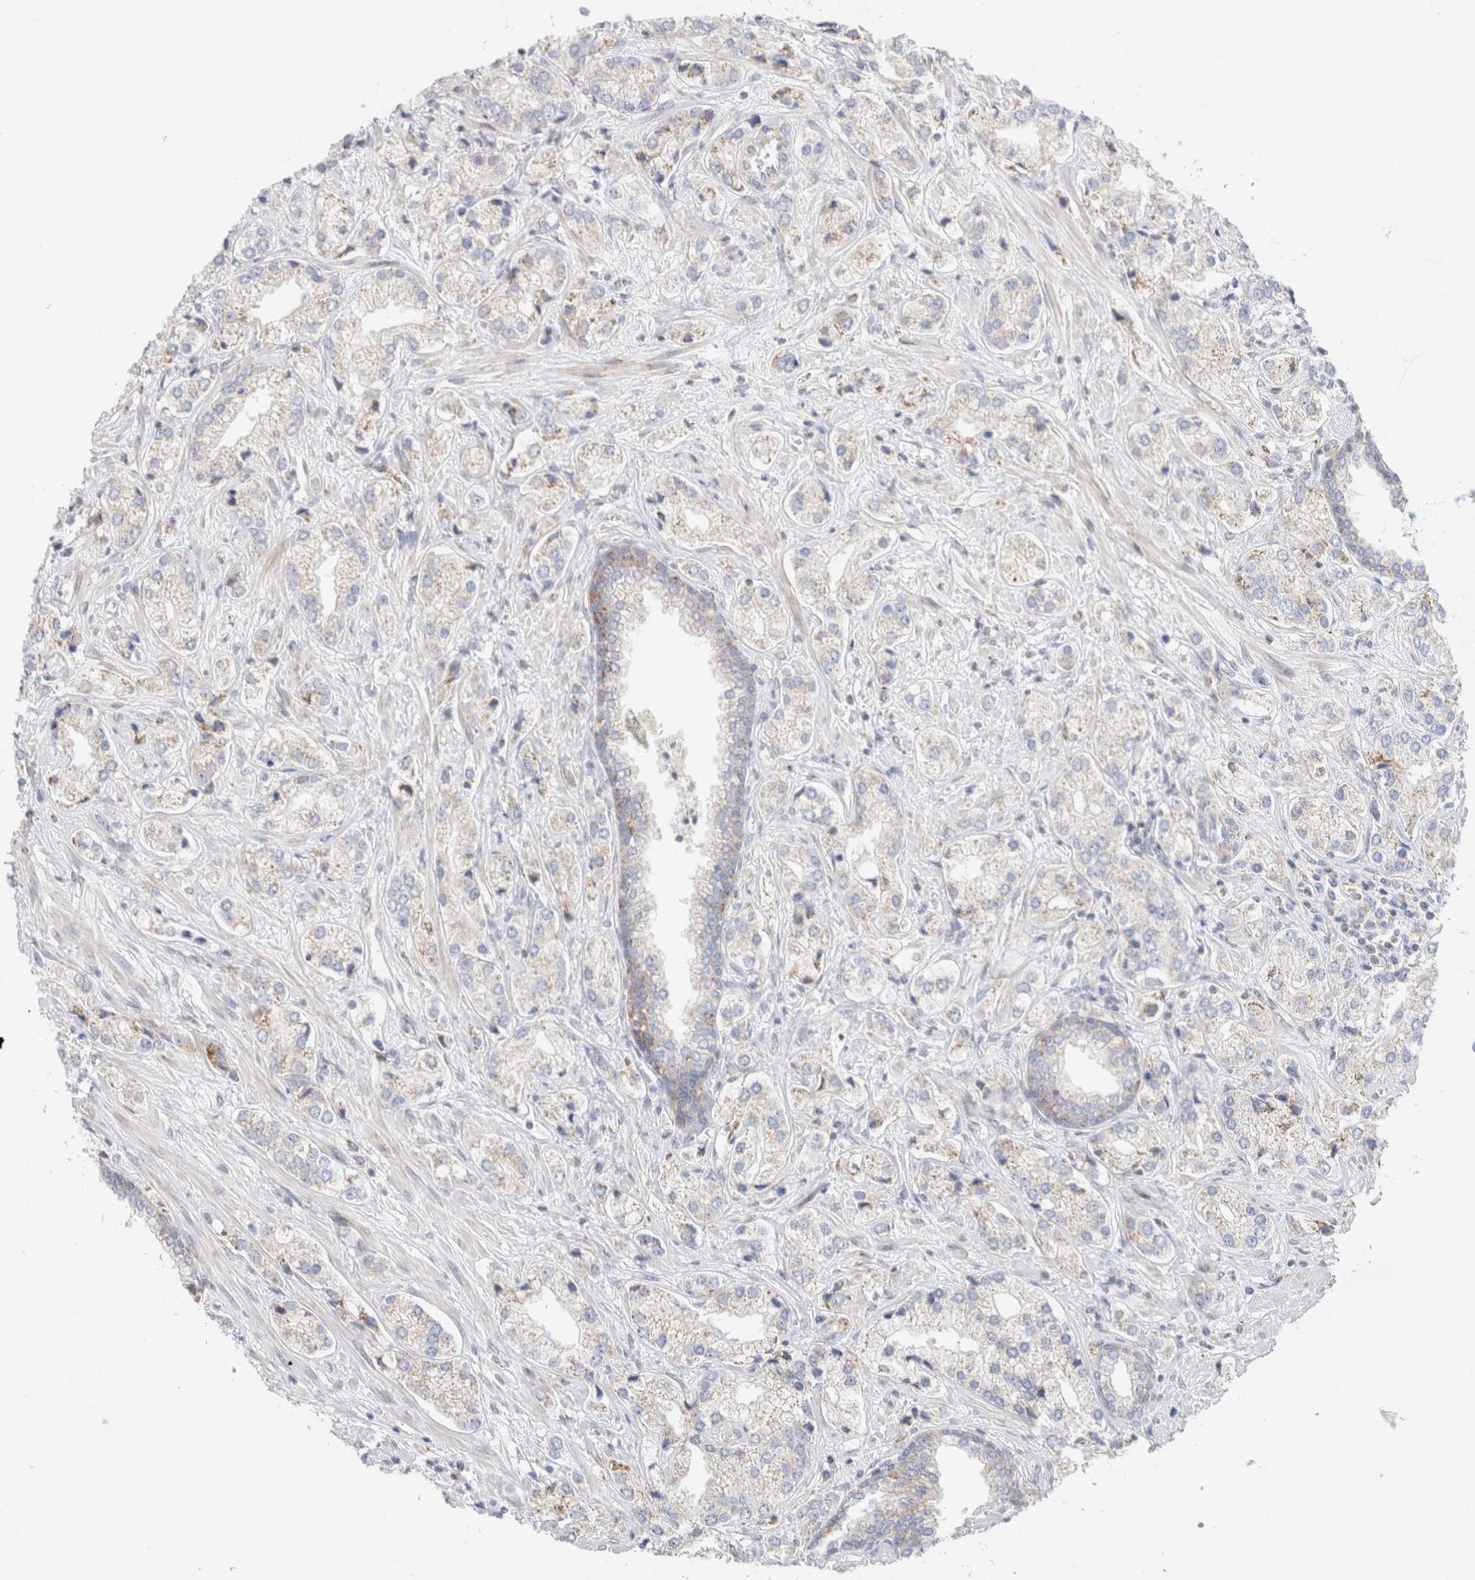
{"staining": {"intensity": "weak", "quantity": "<25%", "location": "cytoplasmic/membranous"}, "tissue": "prostate cancer", "cell_type": "Tumor cells", "image_type": "cancer", "snomed": [{"axis": "morphology", "description": "Adenocarcinoma, High grade"}, {"axis": "topography", "description": "Prostate"}], "caption": "Photomicrograph shows no protein expression in tumor cells of prostate high-grade adenocarcinoma tissue.", "gene": "ATP6V1C1", "patient": {"sex": "male", "age": 66}}